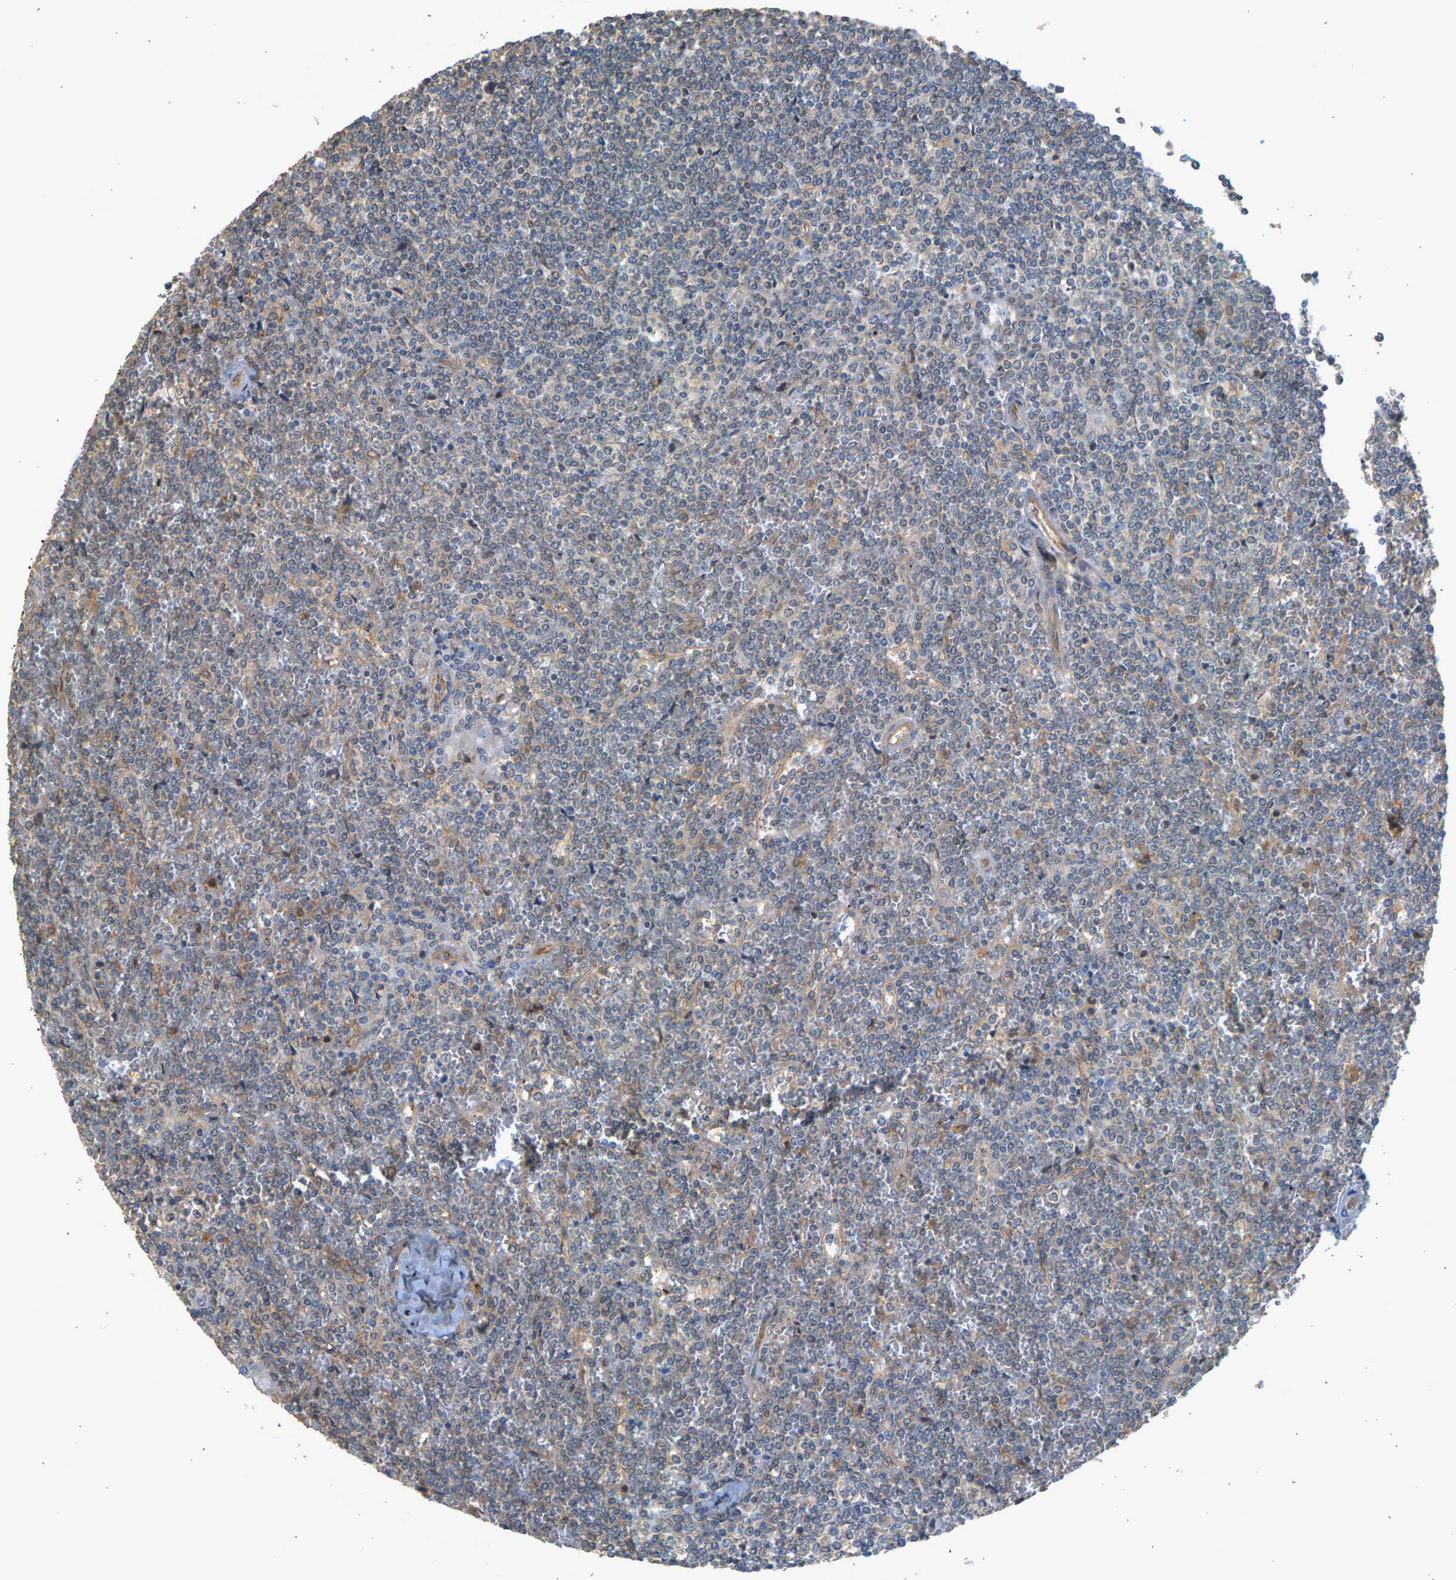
{"staining": {"intensity": "weak", "quantity": "<25%", "location": "cytoplasmic/membranous"}, "tissue": "lymphoma", "cell_type": "Tumor cells", "image_type": "cancer", "snomed": [{"axis": "morphology", "description": "Malignant lymphoma, non-Hodgkin's type, Low grade"}, {"axis": "topography", "description": "Spleen"}], "caption": "High power microscopy photomicrograph of an immunohistochemistry micrograph of lymphoma, revealing no significant staining in tumor cells.", "gene": "RGL1", "patient": {"sex": "female", "age": 19}}